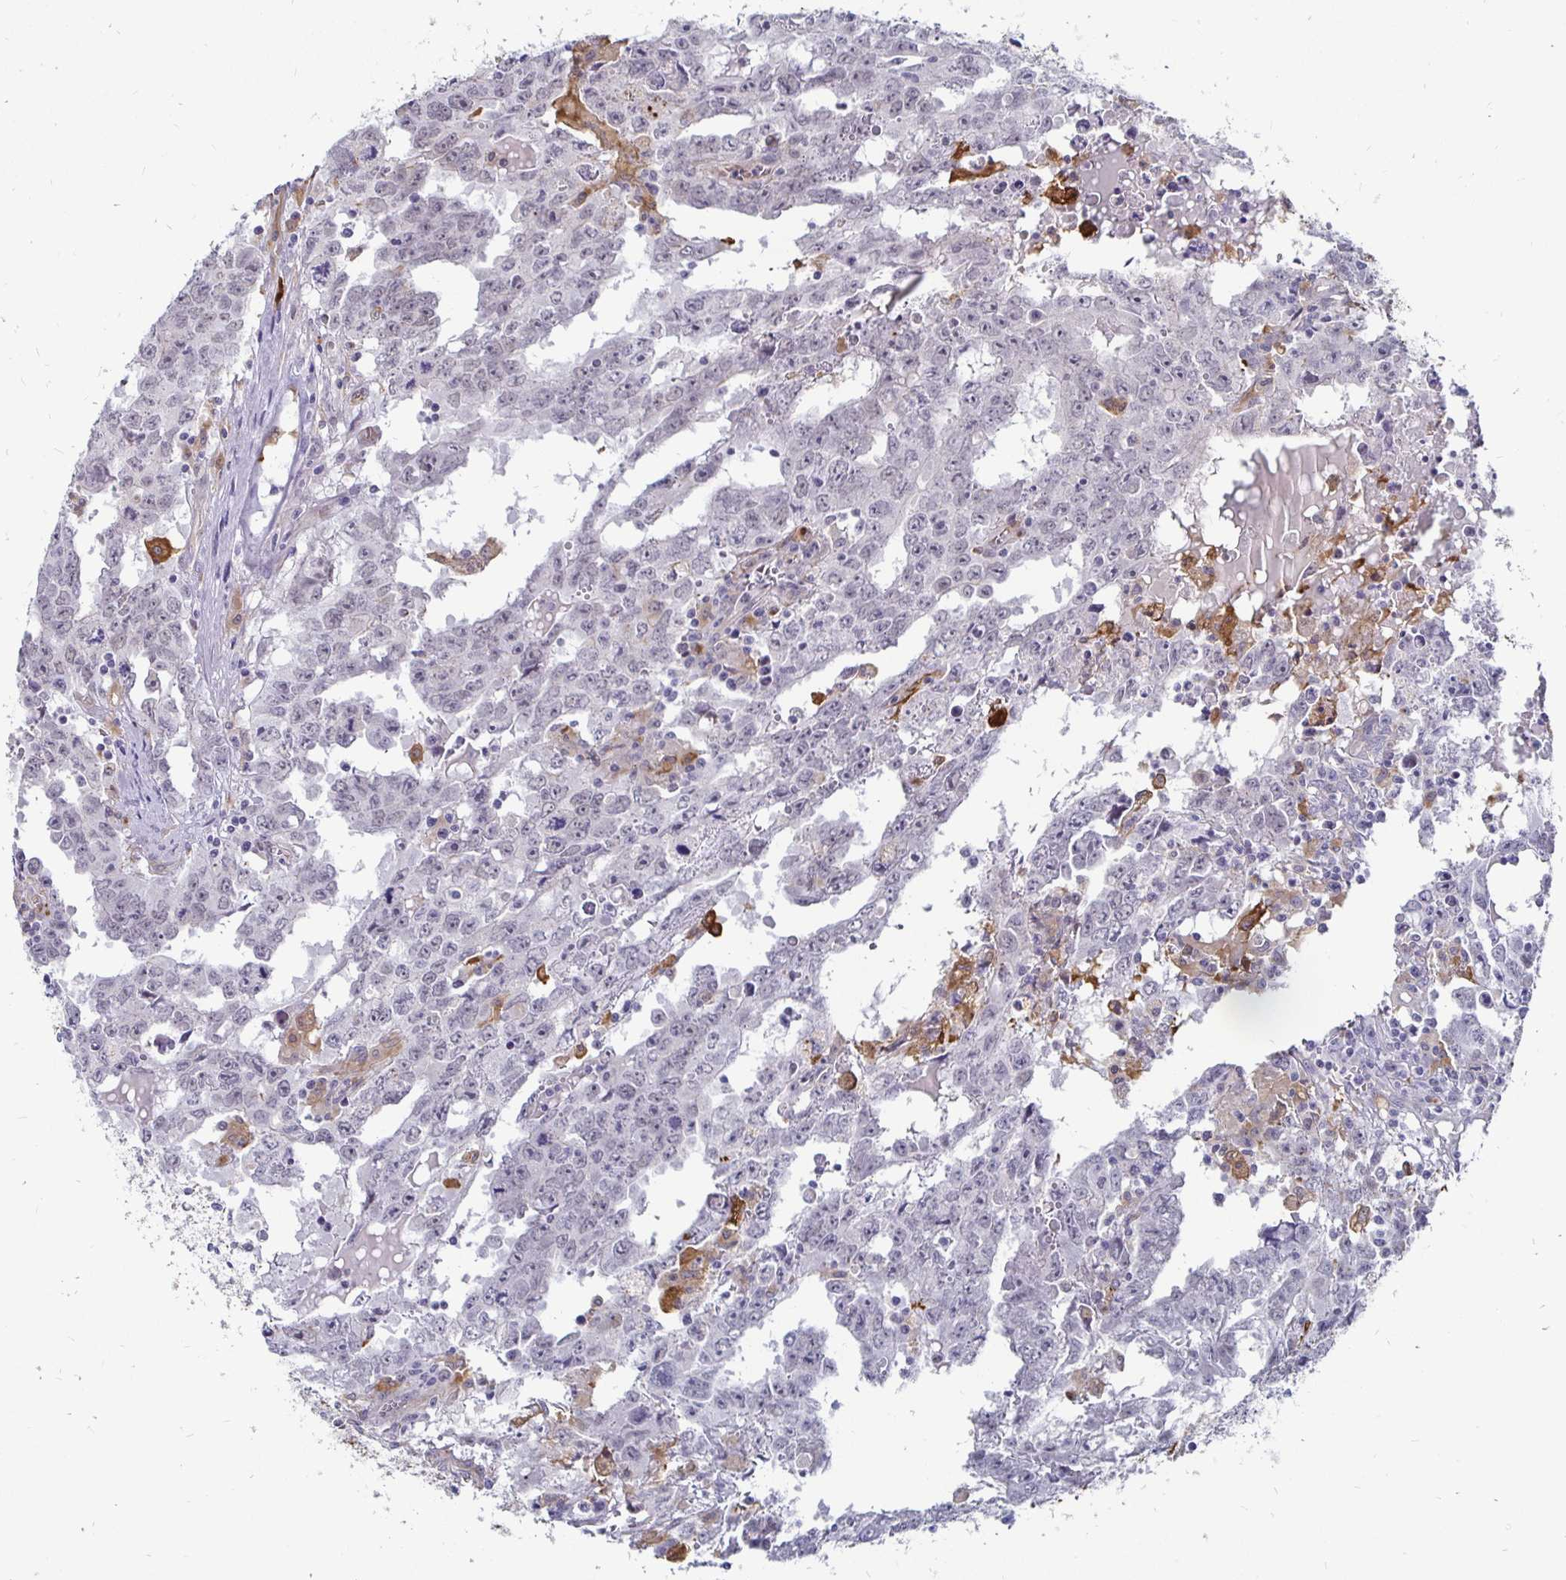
{"staining": {"intensity": "negative", "quantity": "none", "location": "none"}, "tissue": "testis cancer", "cell_type": "Tumor cells", "image_type": "cancer", "snomed": [{"axis": "morphology", "description": "Carcinoma, Embryonal, NOS"}, {"axis": "topography", "description": "Testis"}], "caption": "A photomicrograph of testis embryonal carcinoma stained for a protein exhibits no brown staining in tumor cells.", "gene": "CCDC85A", "patient": {"sex": "male", "age": 22}}